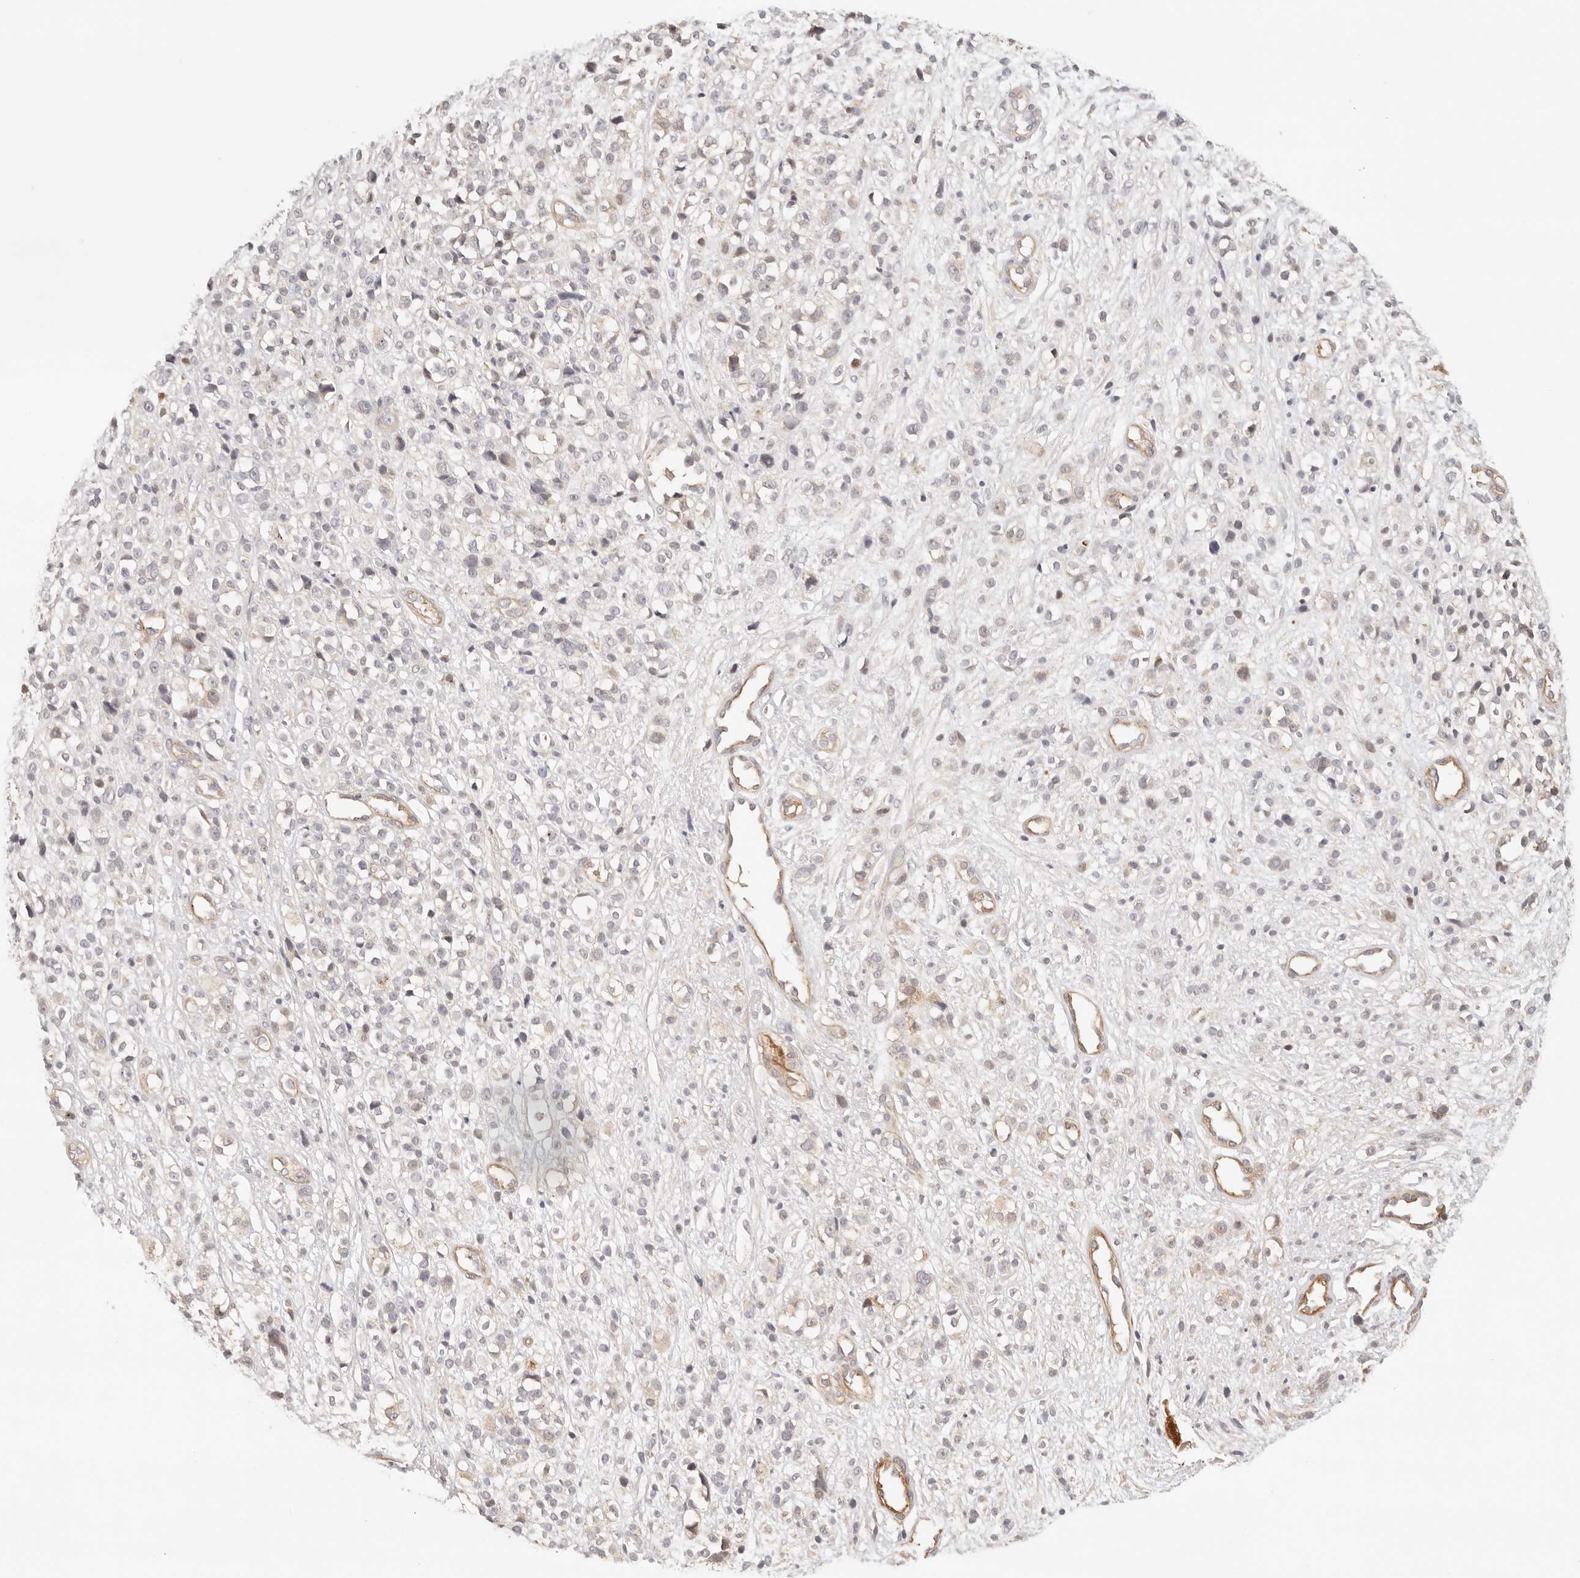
{"staining": {"intensity": "weak", "quantity": "<25%", "location": "cytoplasmic/membranous"}, "tissue": "melanoma", "cell_type": "Tumor cells", "image_type": "cancer", "snomed": [{"axis": "morphology", "description": "Malignant melanoma, NOS"}, {"axis": "topography", "description": "Skin"}], "caption": "Melanoma was stained to show a protein in brown. There is no significant staining in tumor cells.", "gene": "IL1R2", "patient": {"sex": "female", "age": 55}}